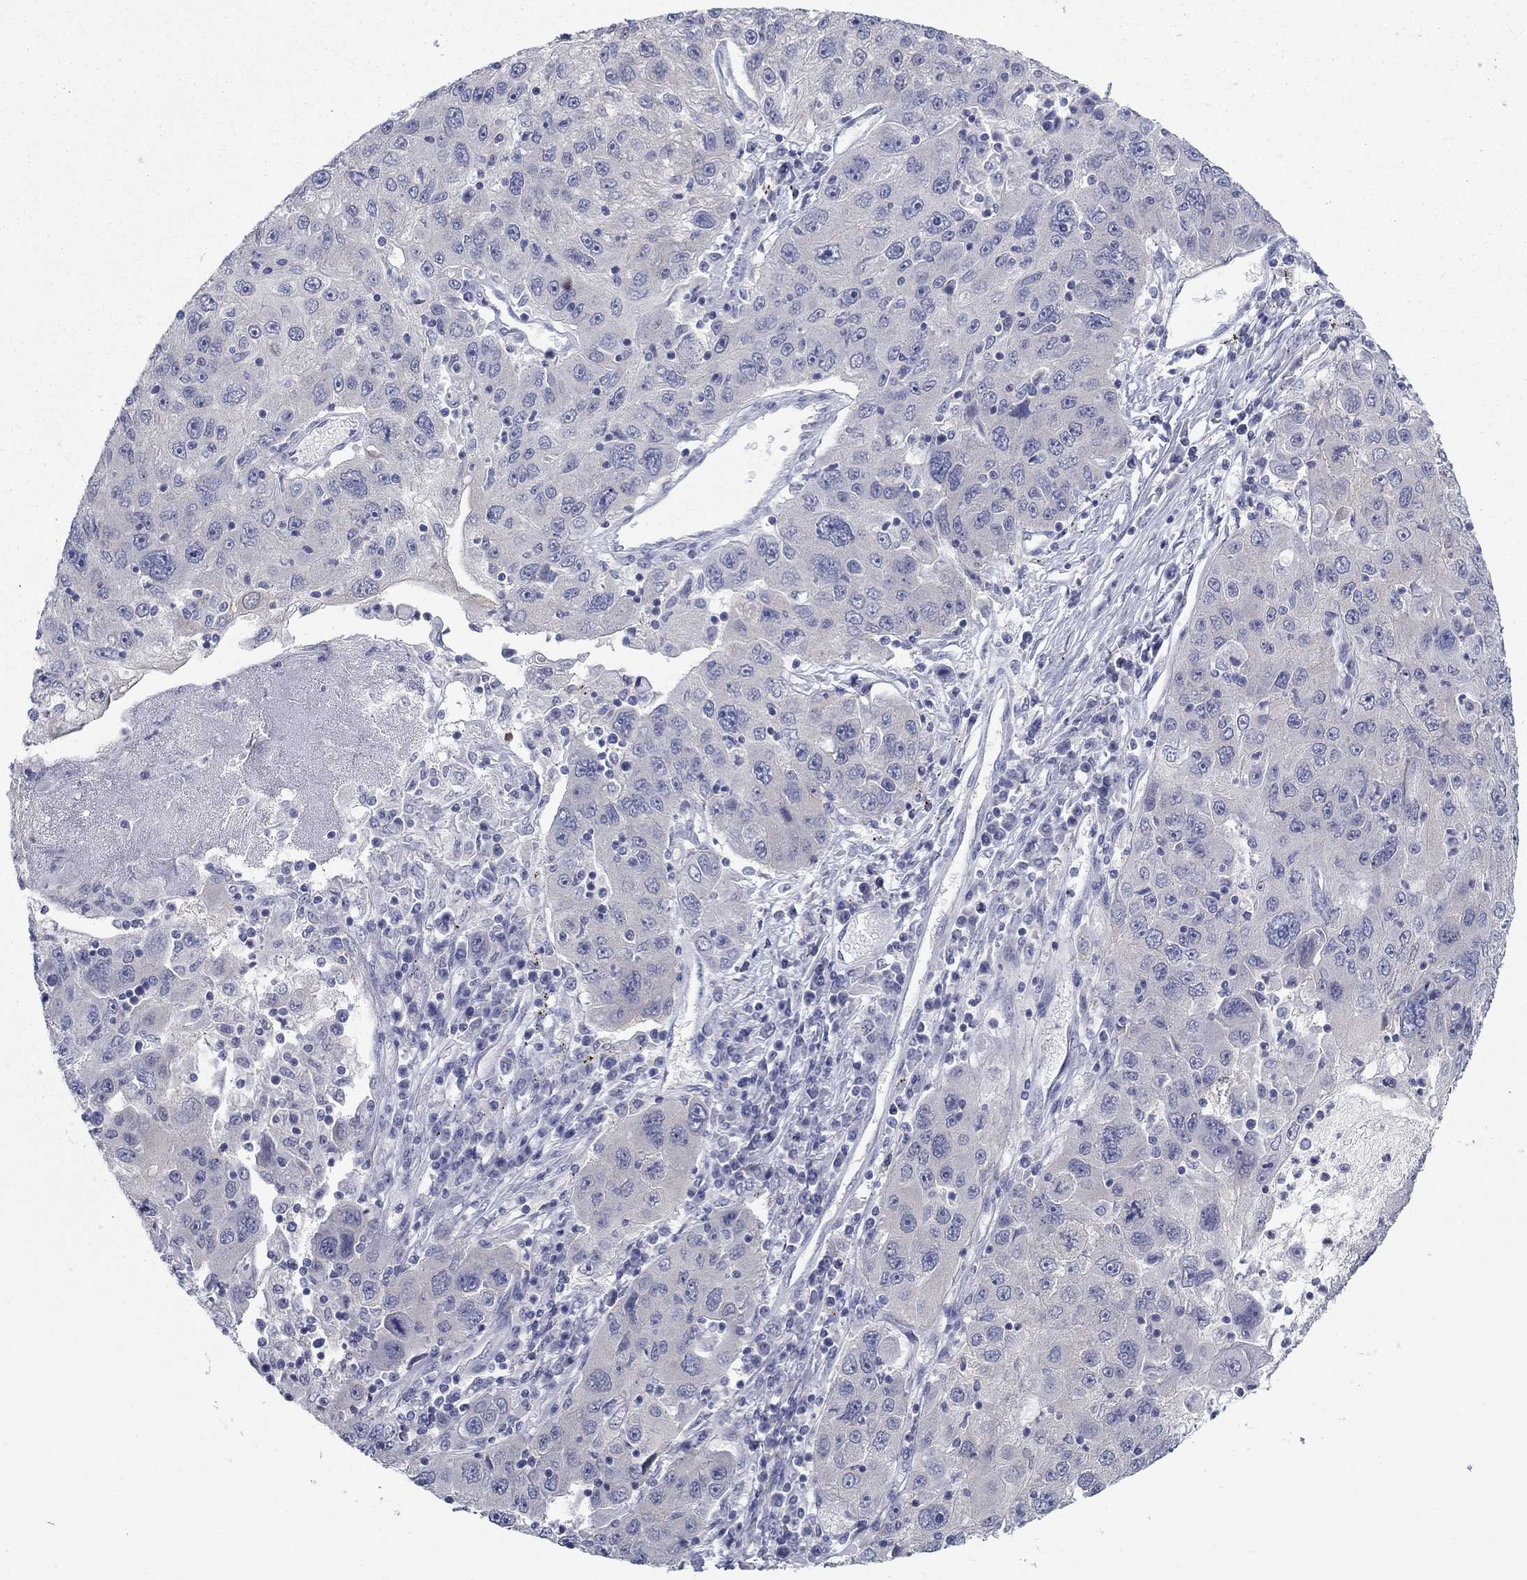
{"staining": {"intensity": "negative", "quantity": "none", "location": "none"}, "tissue": "stomach cancer", "cell_type": "Tumor cells", "image_type": "cancer", "snomed": [{"axis": "morphology", "description": "Adenocarcinoma, NOS"}, {"axis": "topography", "description": "Stomach"}], "caption": "Tumor cells are negative for brown protein staining in stomach cancer.", "gene": "PLS1", "patient": {"sex": "male", "age": 56}}